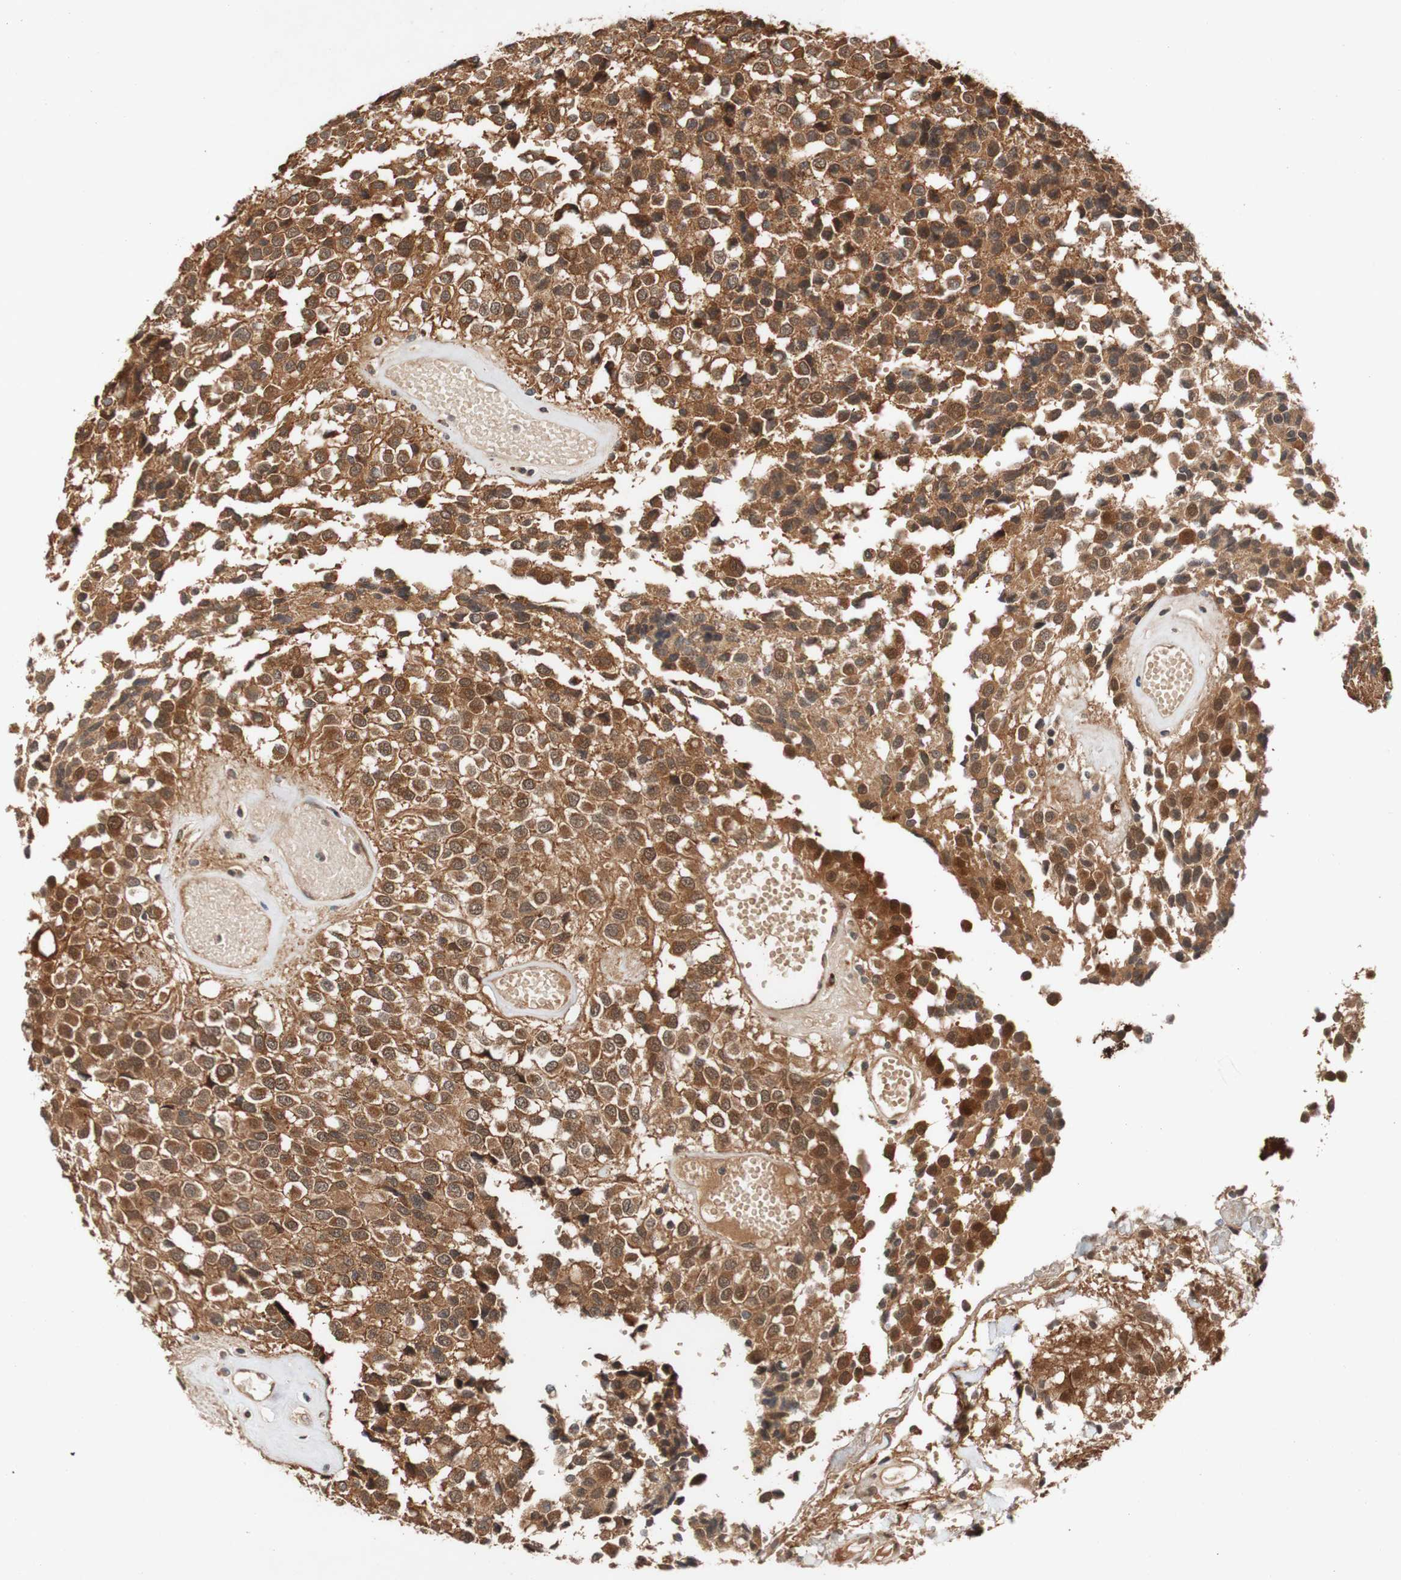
{"staining": {"intensity": "moderate", "quantity": ">75%", "location": "cytoplasmic/membranous,nuclear"}, "tissue": "glioma", "cell_type": "Tumor cells", "image_type": "cancer", "snomed": [{"axis": "morphology", "description": "Glioma, malignant, High grade"}, {"axis": "topography", "description": "Brain"}], "caption": "Immunohistochemistry micrograph of malignant glioma (high-grade) stained for a protein (brown), which exhibits medium levels of moderate cytoplasmic/membranous and nuclear staining in about >75% of tumor cells.", "gene": "PIN1", "patient": {"sex": "male", "age": 32}}